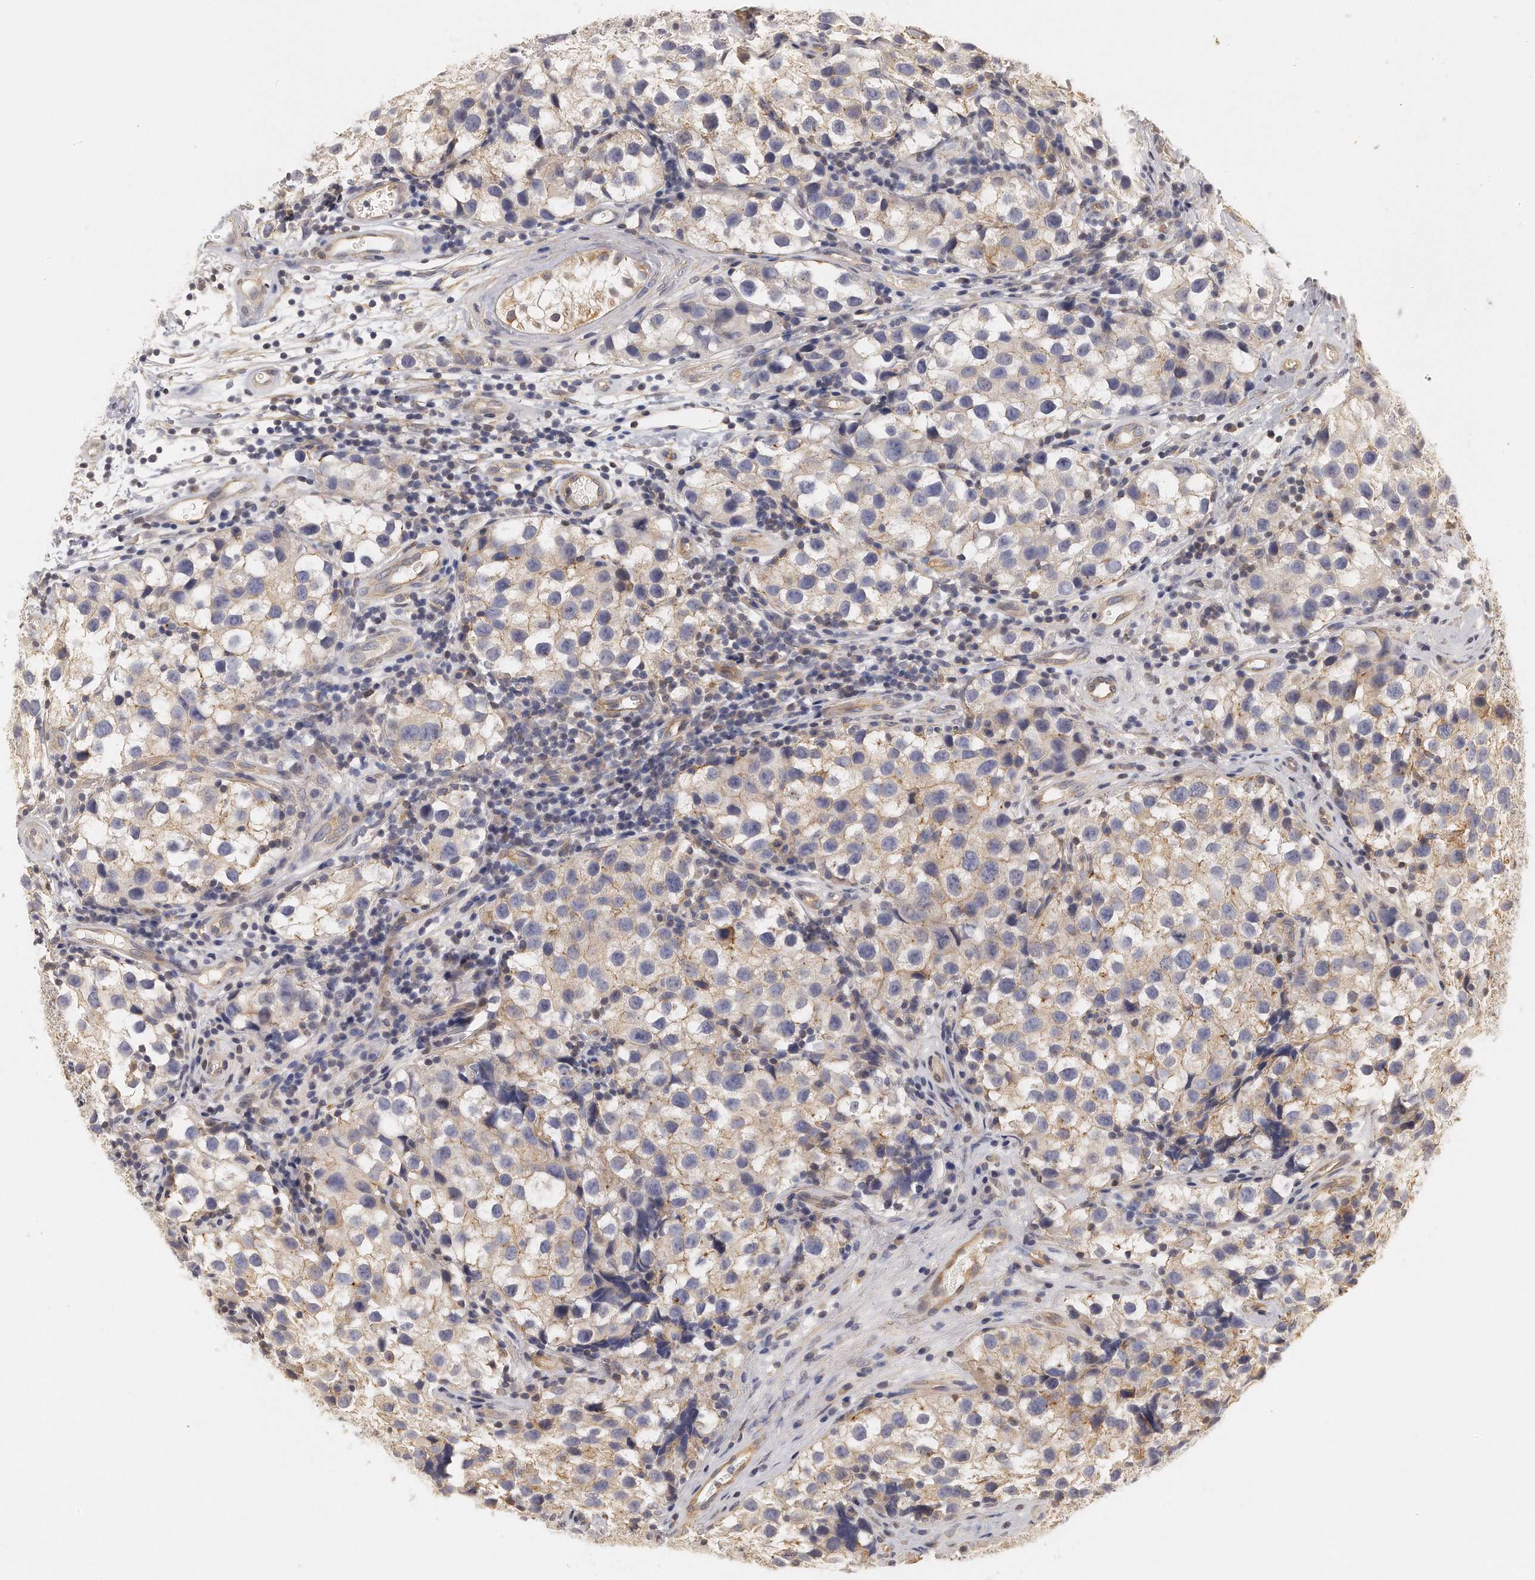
{"staining": {"intensity": "weak", "quantity": "25%-75%", "location": "cytoplasmic/membranous"}, "tissue": "testis cancer", "cell_type": "Tumor cells", "image_type": "cancer", "snomed": [{"axis": "morphology", "description": "Seminoma, NOS"}, {"axis": "topography", "description": "Testis"}], "caption": "IHC image of neoplastic tissue: human testis cancer stained using IHC displays low levels of weak protein expression localized specifically in the cytoplasmic/membranous of tumor cells, appearing as a cytoplasmic/membranous brown color.", "gene": "CHST7", "patient": {"sex": "male", "age": 39}}